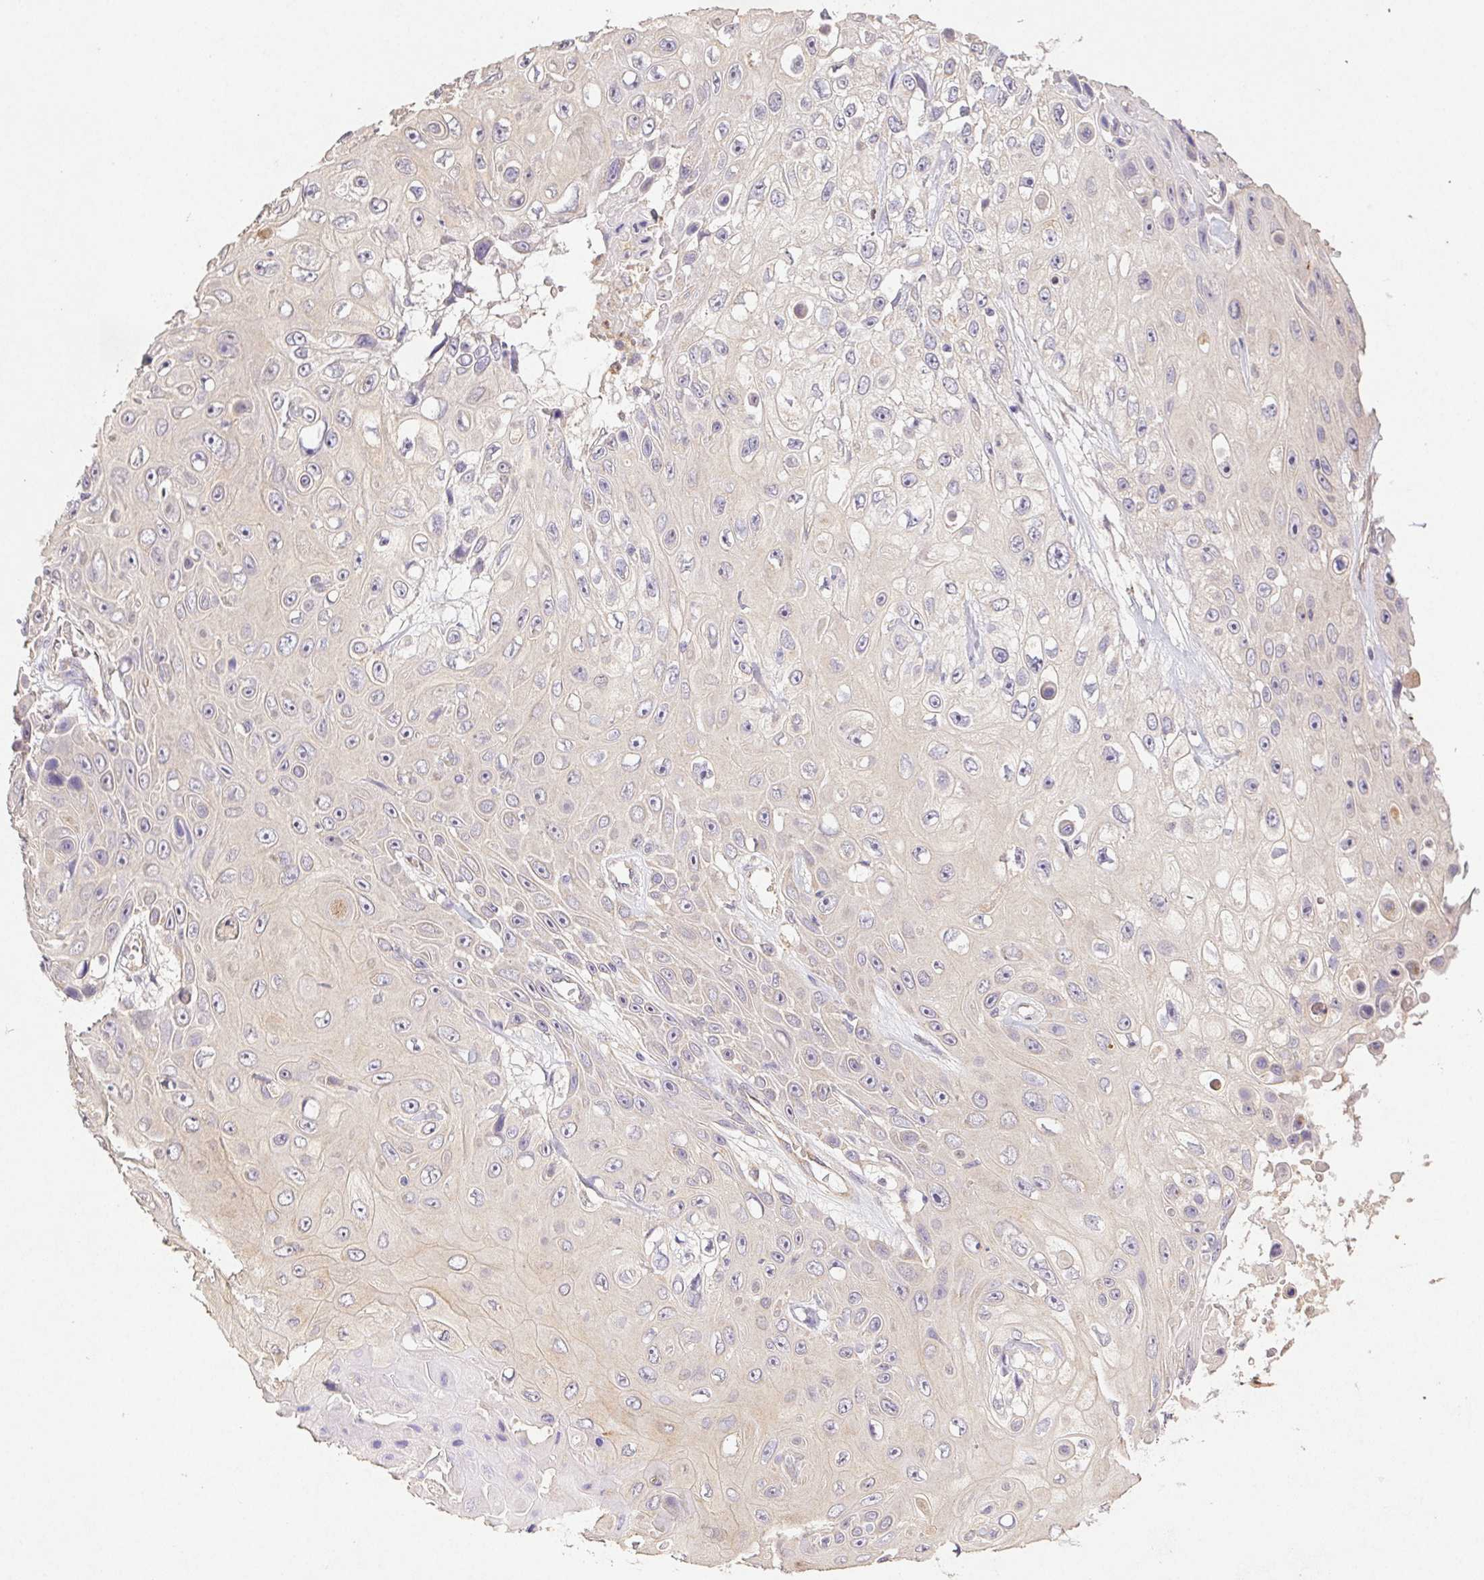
{"staining": {"intensity": "negative", "quantity": "none", "location": "none"}, "tissue": "skin cancer", "cell_type": "Tumor cells", "image_type": "cancer", "snomed": [{"axis": "morphology", "description": "Squamous cell carcinoma, NOS"}, {"axis": "topography", "description": "Skin"}], "caption": "A micrograph of skin cancer (squamous cell carcinoma) stained for a protein demonstrates no brown staining in tumor cells. (Brightfield microscopy of DAB (3,3'-diaminobenzidine) IHC at high magnification).", "gene": "RAB11A", "patient": {"sex": "male", "age": 82}}